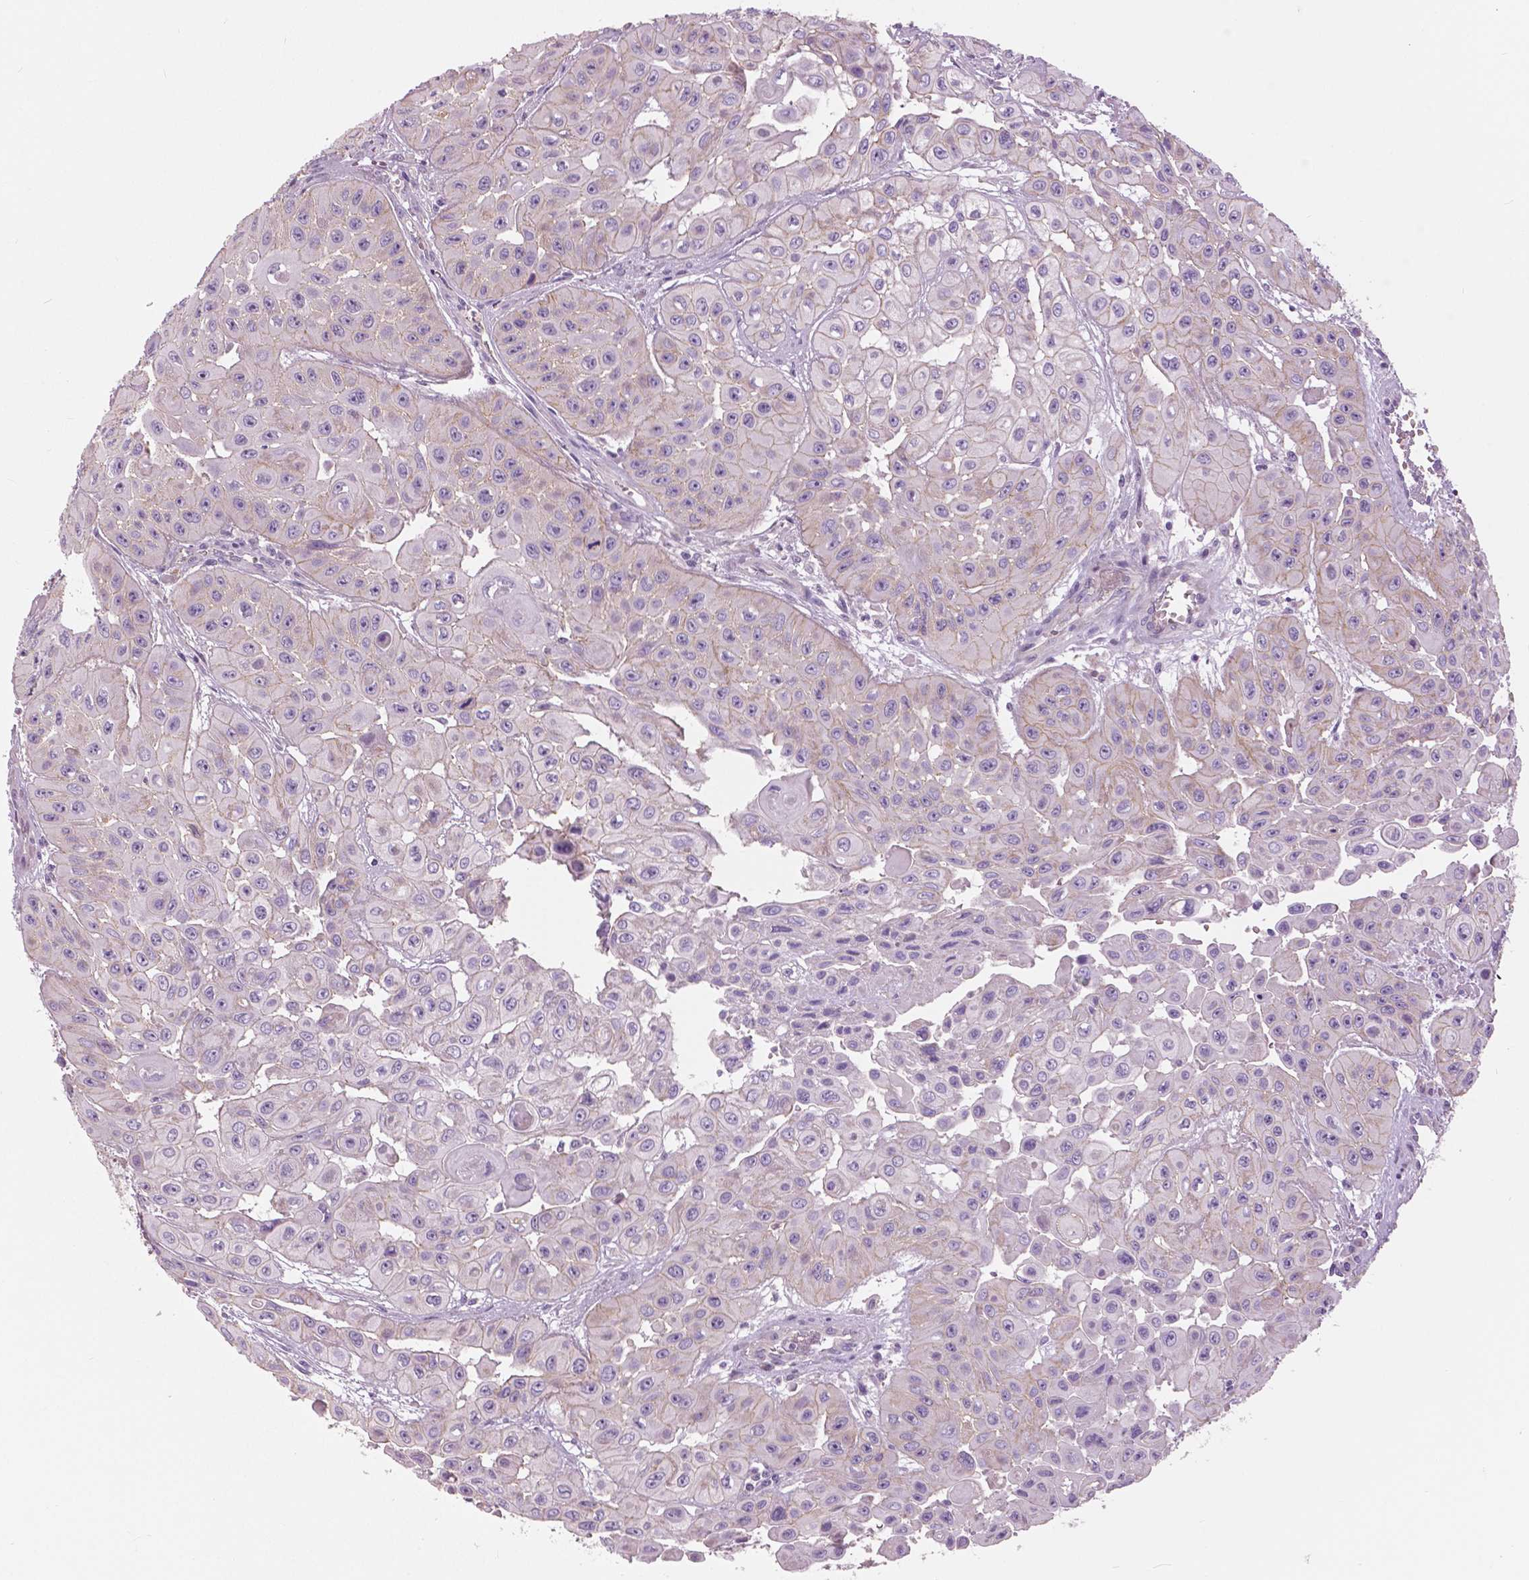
{"staining": {"intensity": "negative", "quantity": "none", "location": "none"}, "tissue": "head and neck cancer", "cell_type": "Tumor cells", "image_type": "cancer", "snomed": [{"axis": "morphology", "description": "Adenocarcinoma, NOS"}, {"axis": "topography", "description": "Head-Neck"}], "caption": "IHC micrograph of neoplastic tissue: head and neck cancer stained with DAB (3,3'-diaminobenzidine) shows no significant protein expression in tumor cells.", "gene": "SERPINI1", "patient": {"sex": "male", "age": 73}}